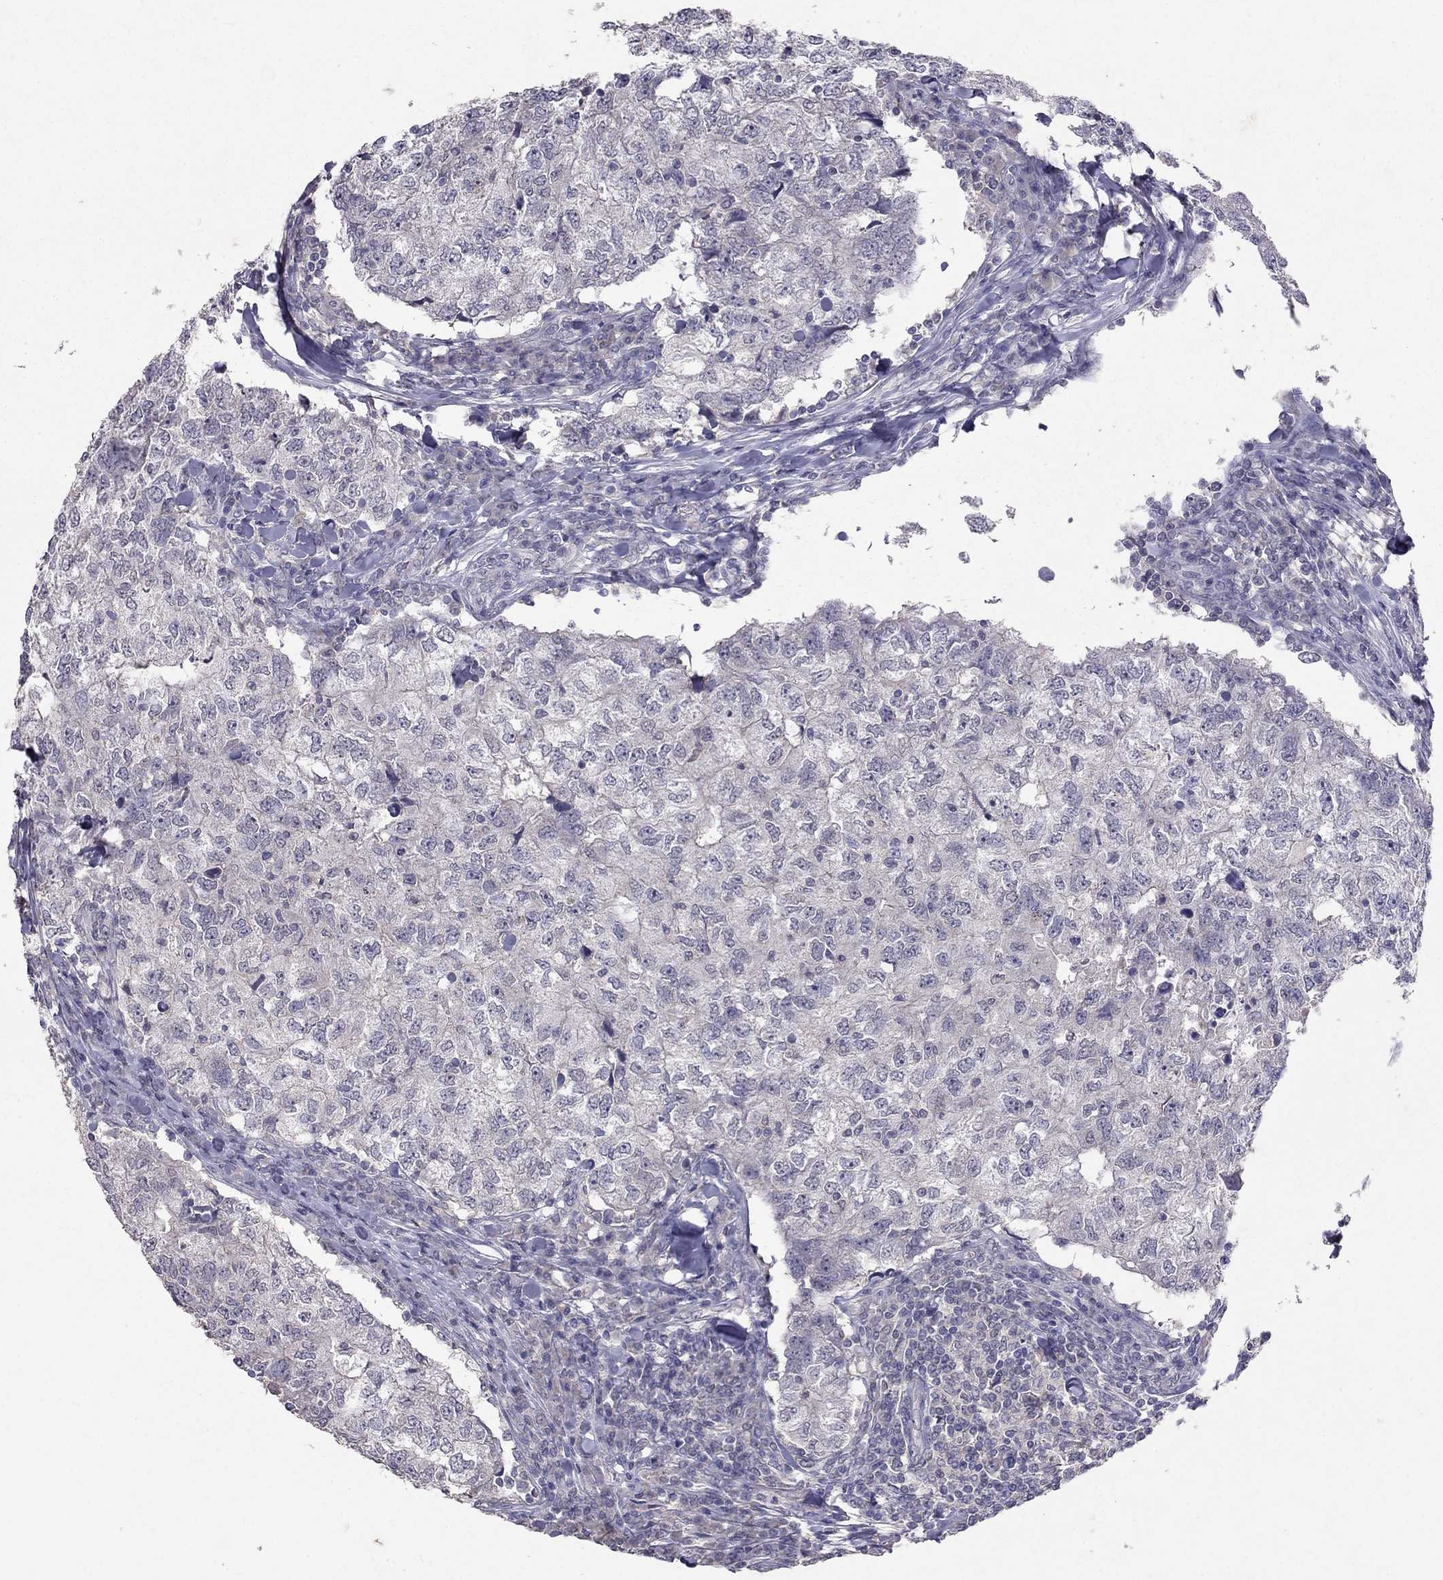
{"staining": {"intensity": "negative", "quantity": "none", "location": "none"}, "tissue": "breast cancer", "cell_type": "Tumor cells", "image_type": "cancer", "snomed": [{"axis": "morphology", "description": "Duct carcinoma"}, {"axis": "topography", "description": "Breast"}], "caption": "This is an immunohistochemistry (IHC) image of human breast cancer. There is no staining in tumor cells.", "gene": "FST", "patient": {"sex": "female", "age": 30}}